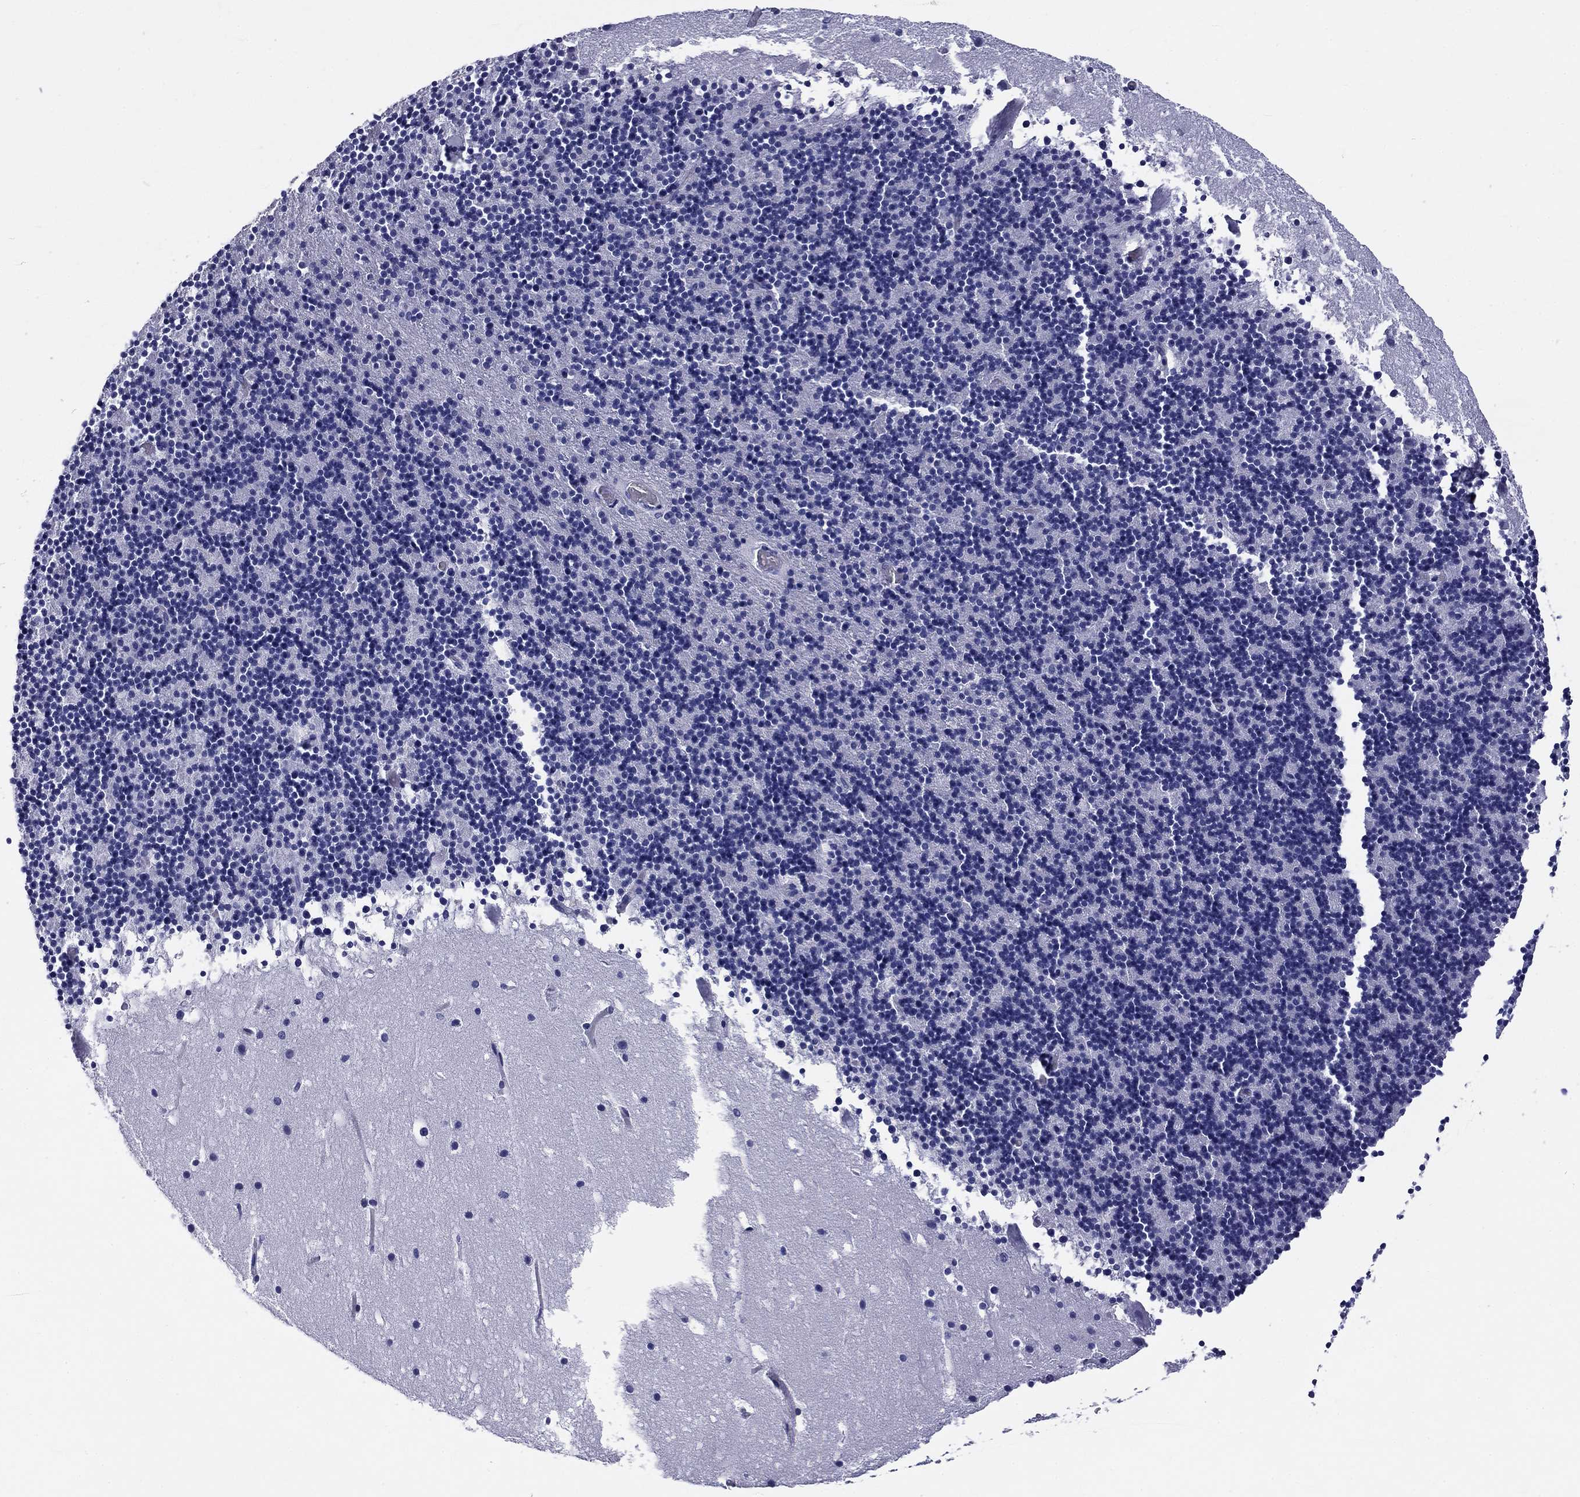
{"staining": {"intensity": "negative", "quantity": "none", "location": "none"}, "tissue": "cerebellum", "cell_type": "Cells in granular layer", "image_type": "normal", "snomed": [{"axis": "morphology", "description": "Normal tissue, NOS"}, {"axis": "topography", "description": "Cerebellum"}], "caption": "A high-resolution image shows IHC staining of unremarkable cerebellum, which displays no significant staining in cells in granular layer.", "gene": "DNALI1", "patient": {"sex": "male", "age": 37}}